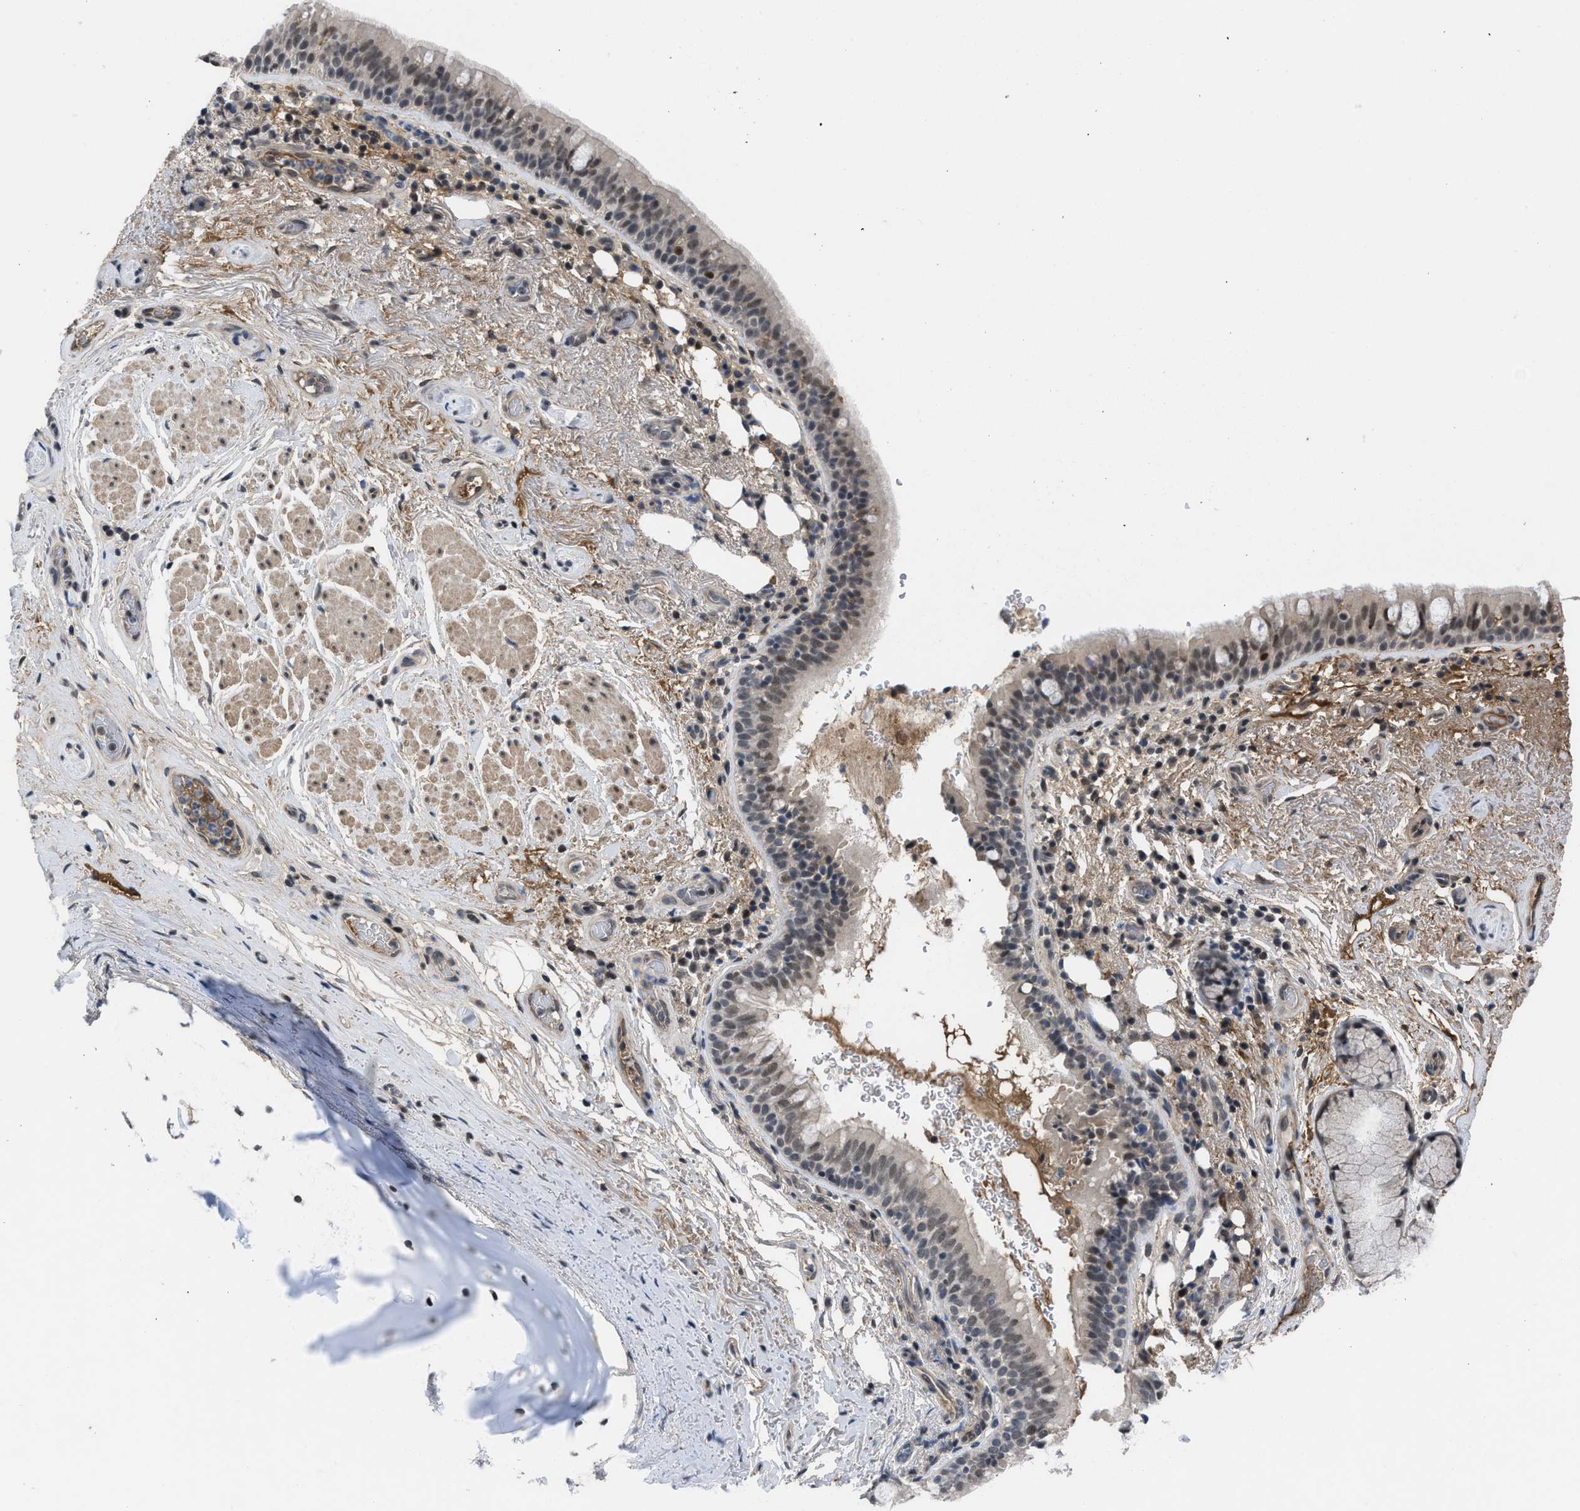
{"staining": {"intensity": "moderate", "quantity": ">75%", "location": "nuclear"}, "tissue": "bronchus", "cell_type": "Respiratory epithelial cells", "image_type": "normal", "snomed": [{"axis": "morphology", "description": "Normal tissue, NOS"}, {"axis": "morphology", "description": "Inflammation, NOS"}, {"axis": "topography", "description": "Cartilage tissue"}, {"axis": "topography", "description": "Bronchus"}], "caption": "A micrograph of bronchus stained for a protein displays moderate nuclear brown staining in respiratory epithelial cells. (DAB (3,3'-diaminobenzidine) IHC with brightfield microscopy, high magnification).", "gene": "TERF2IP", "patient": {"sex": "male", "age": 77}}